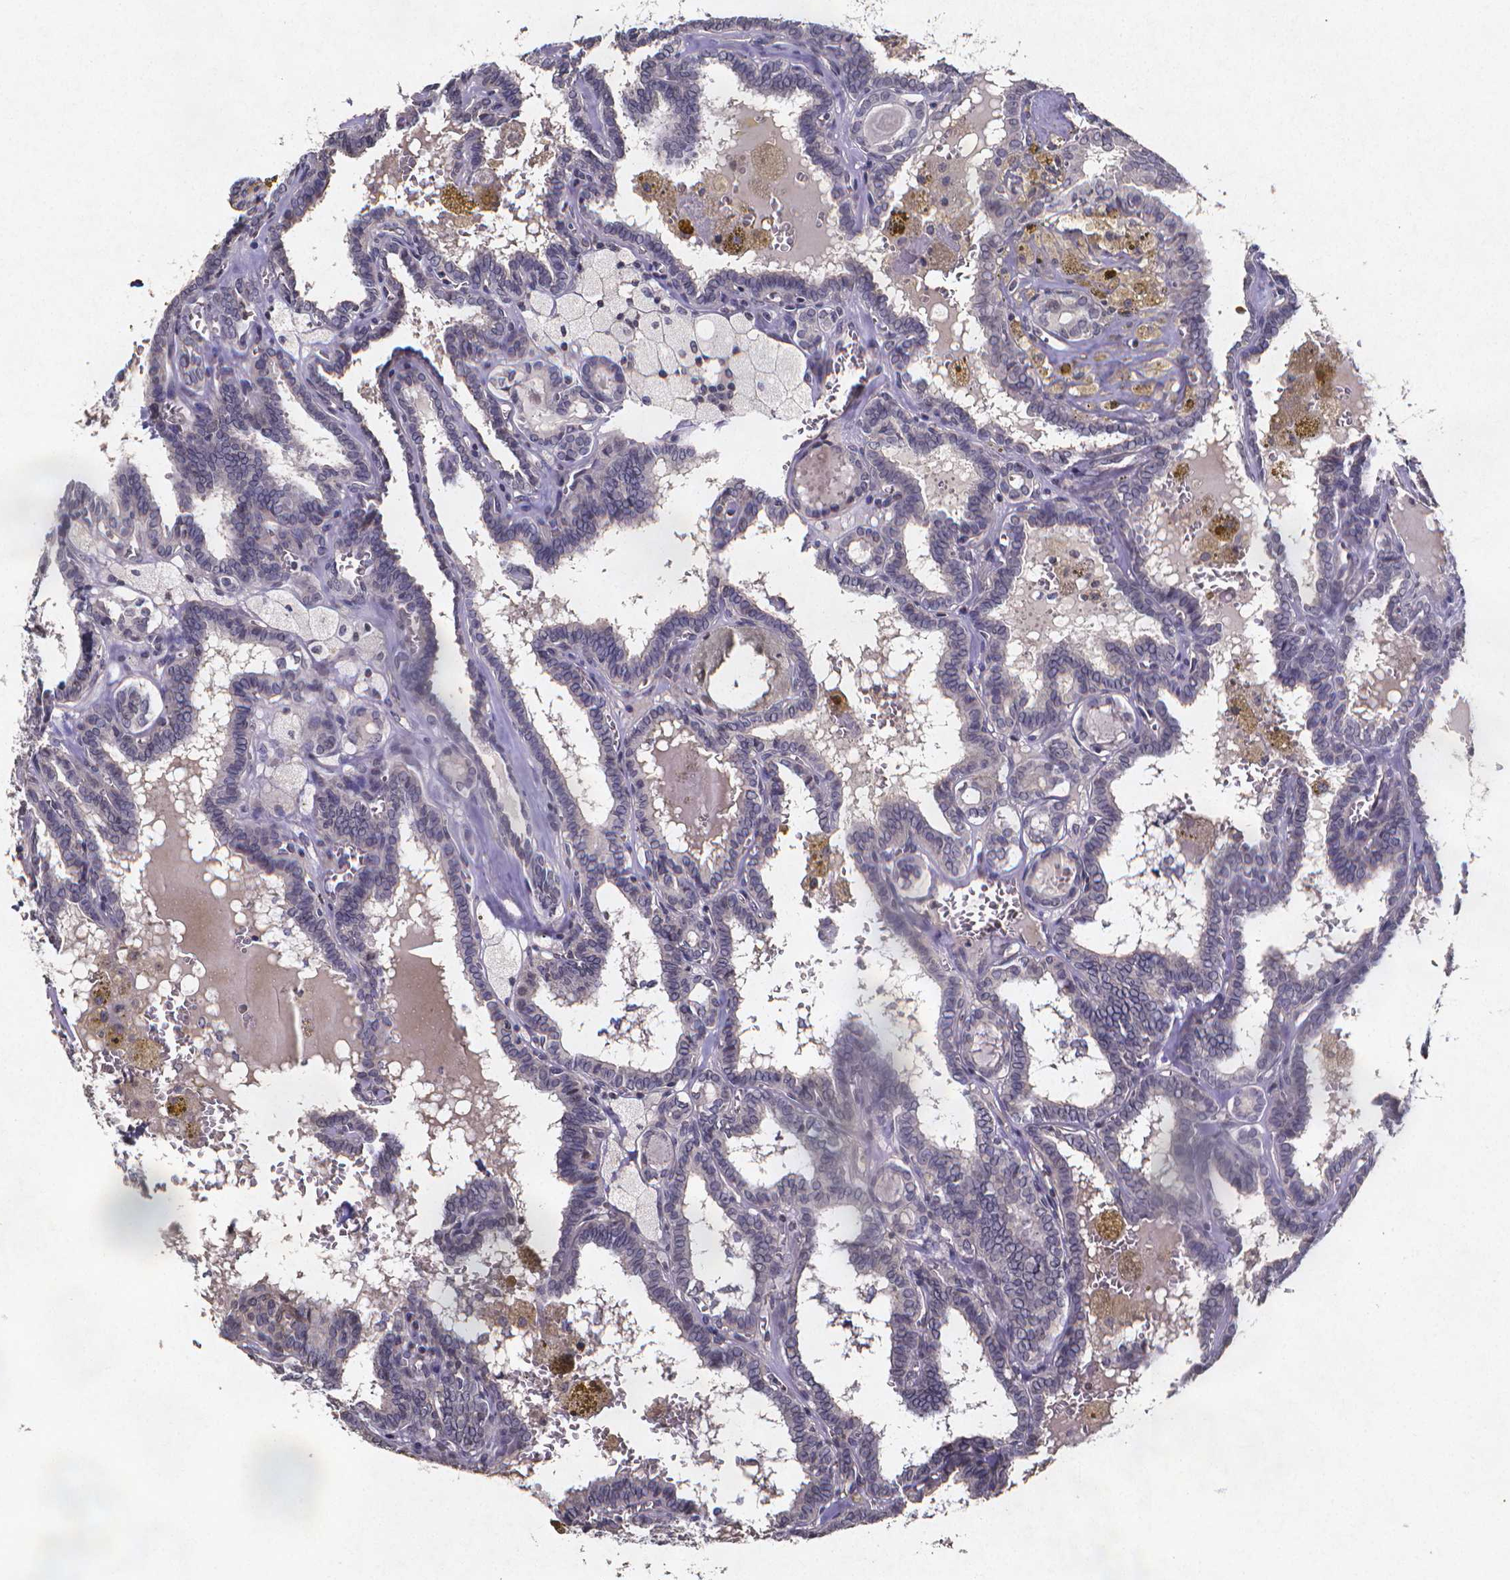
{"staining": {"intensity": "negative", "quantity": "none", "location": "none"}, "tissue": "thyroid cancer", "cell_type": "Tumor cells", "image_type": "cancer", "snomed": [{"axis": "morphology", "description": "Papillary adenocarcinoma, NOS"}, {"axis": "topography", "description": "Thyroid gland"}], "caption": "There is no significant expression in tumor cells of thyroid cancer (papillary adenocarcinoma).", "gene": "TP73", "patient": {"sex": "female", "age": 39}}